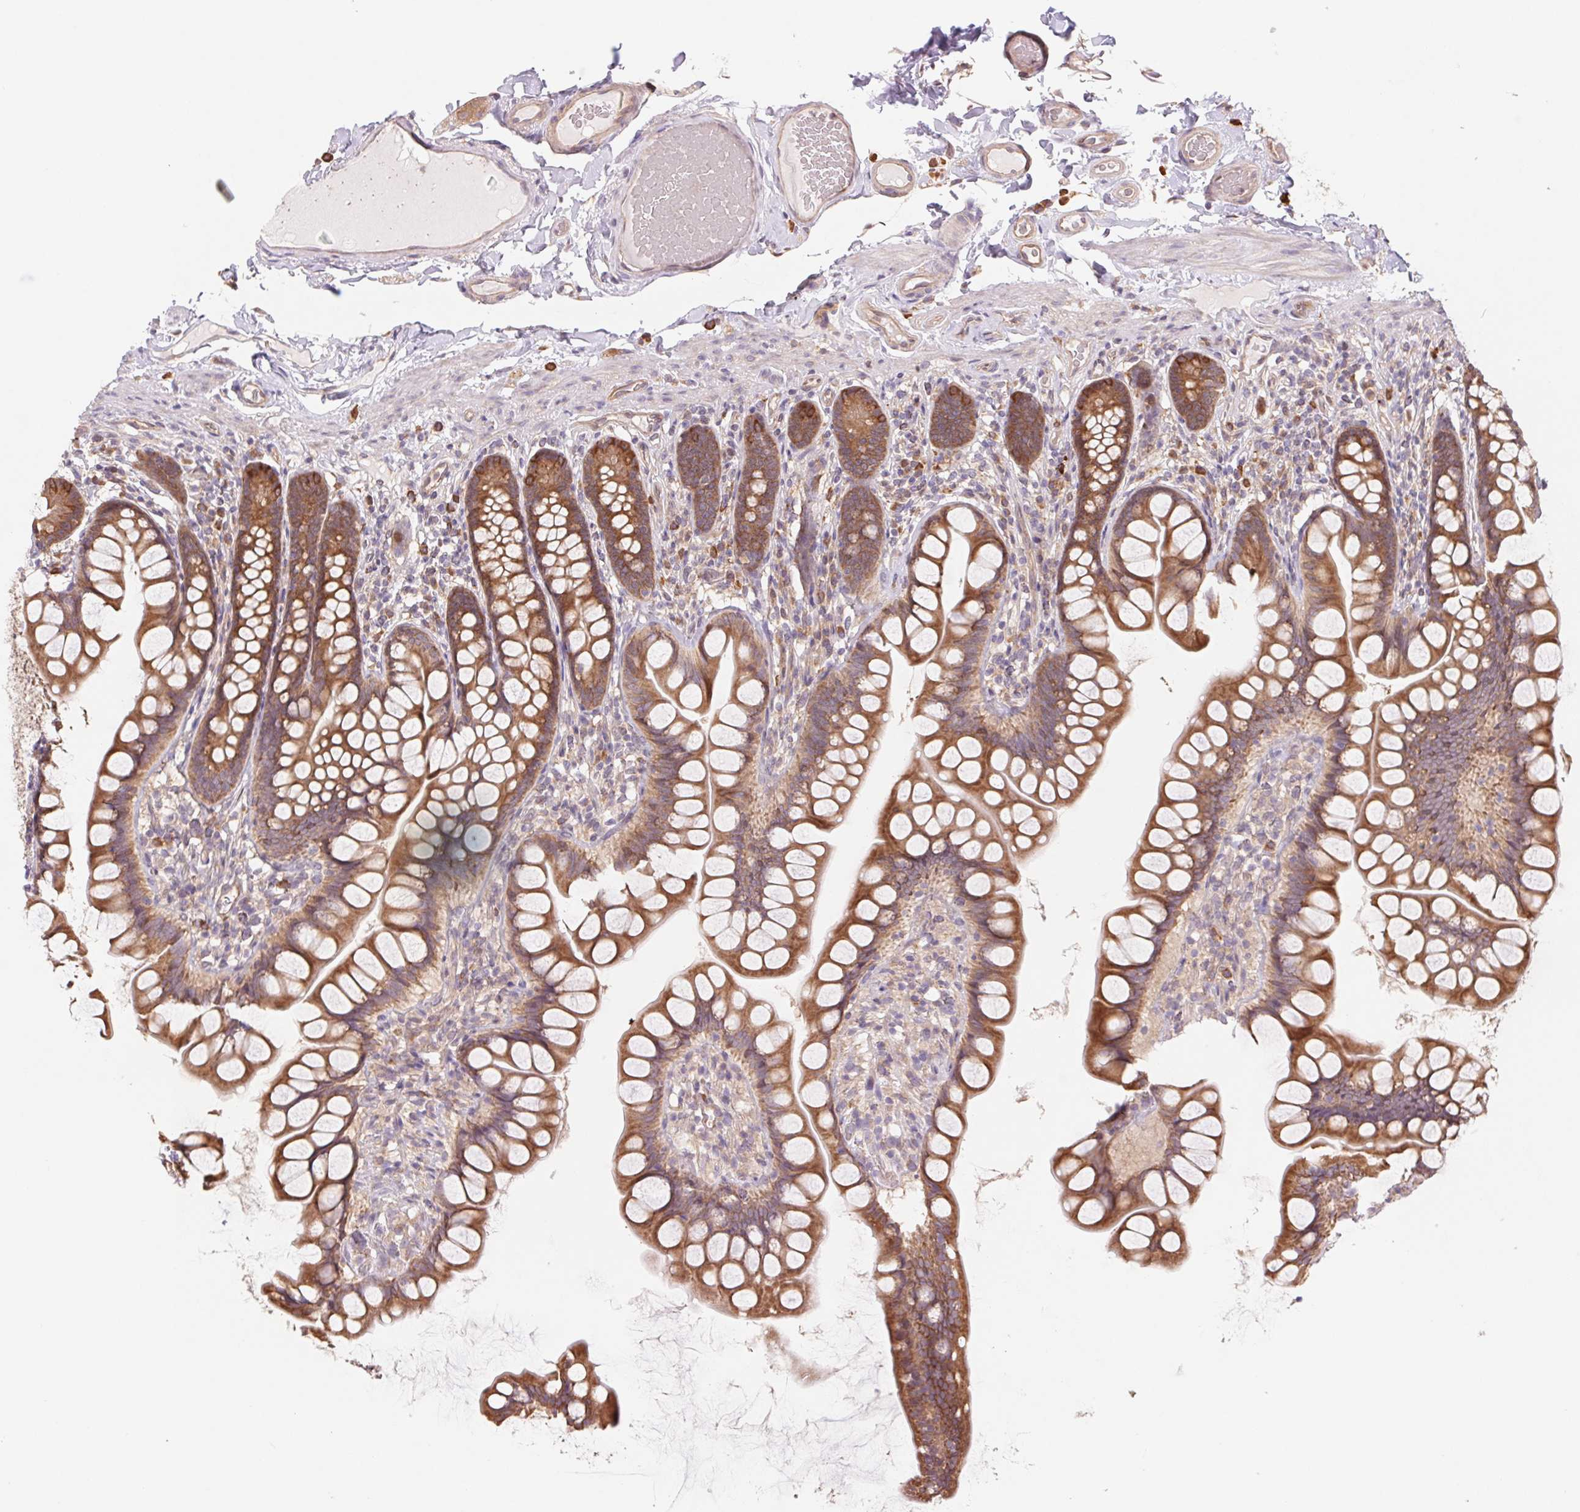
{"staining": {"intensity": "moderate", "quantity": ">75%", "location": "cytoplasmic/membranous"}, "tissue": "small intestine", "cell_type": "Glandular cells", "image_type": "normal", "snomed": [{"axis": "morphology", "description": "Normal tissue, NOS"}, {"axis": "topography", "description": "Small intestine"}], "caption": "Protein expression analysis of normal small intestine exhibits moderate cytoplasmic/membranous expression in about >75% of glandular cells. (DAB (3,3'-diaminobenzidine) IHC, brown staining for protein, blue staining for nuclei).", "gene": "RRM1", "patient": {"sex": "male", "age": 70}}